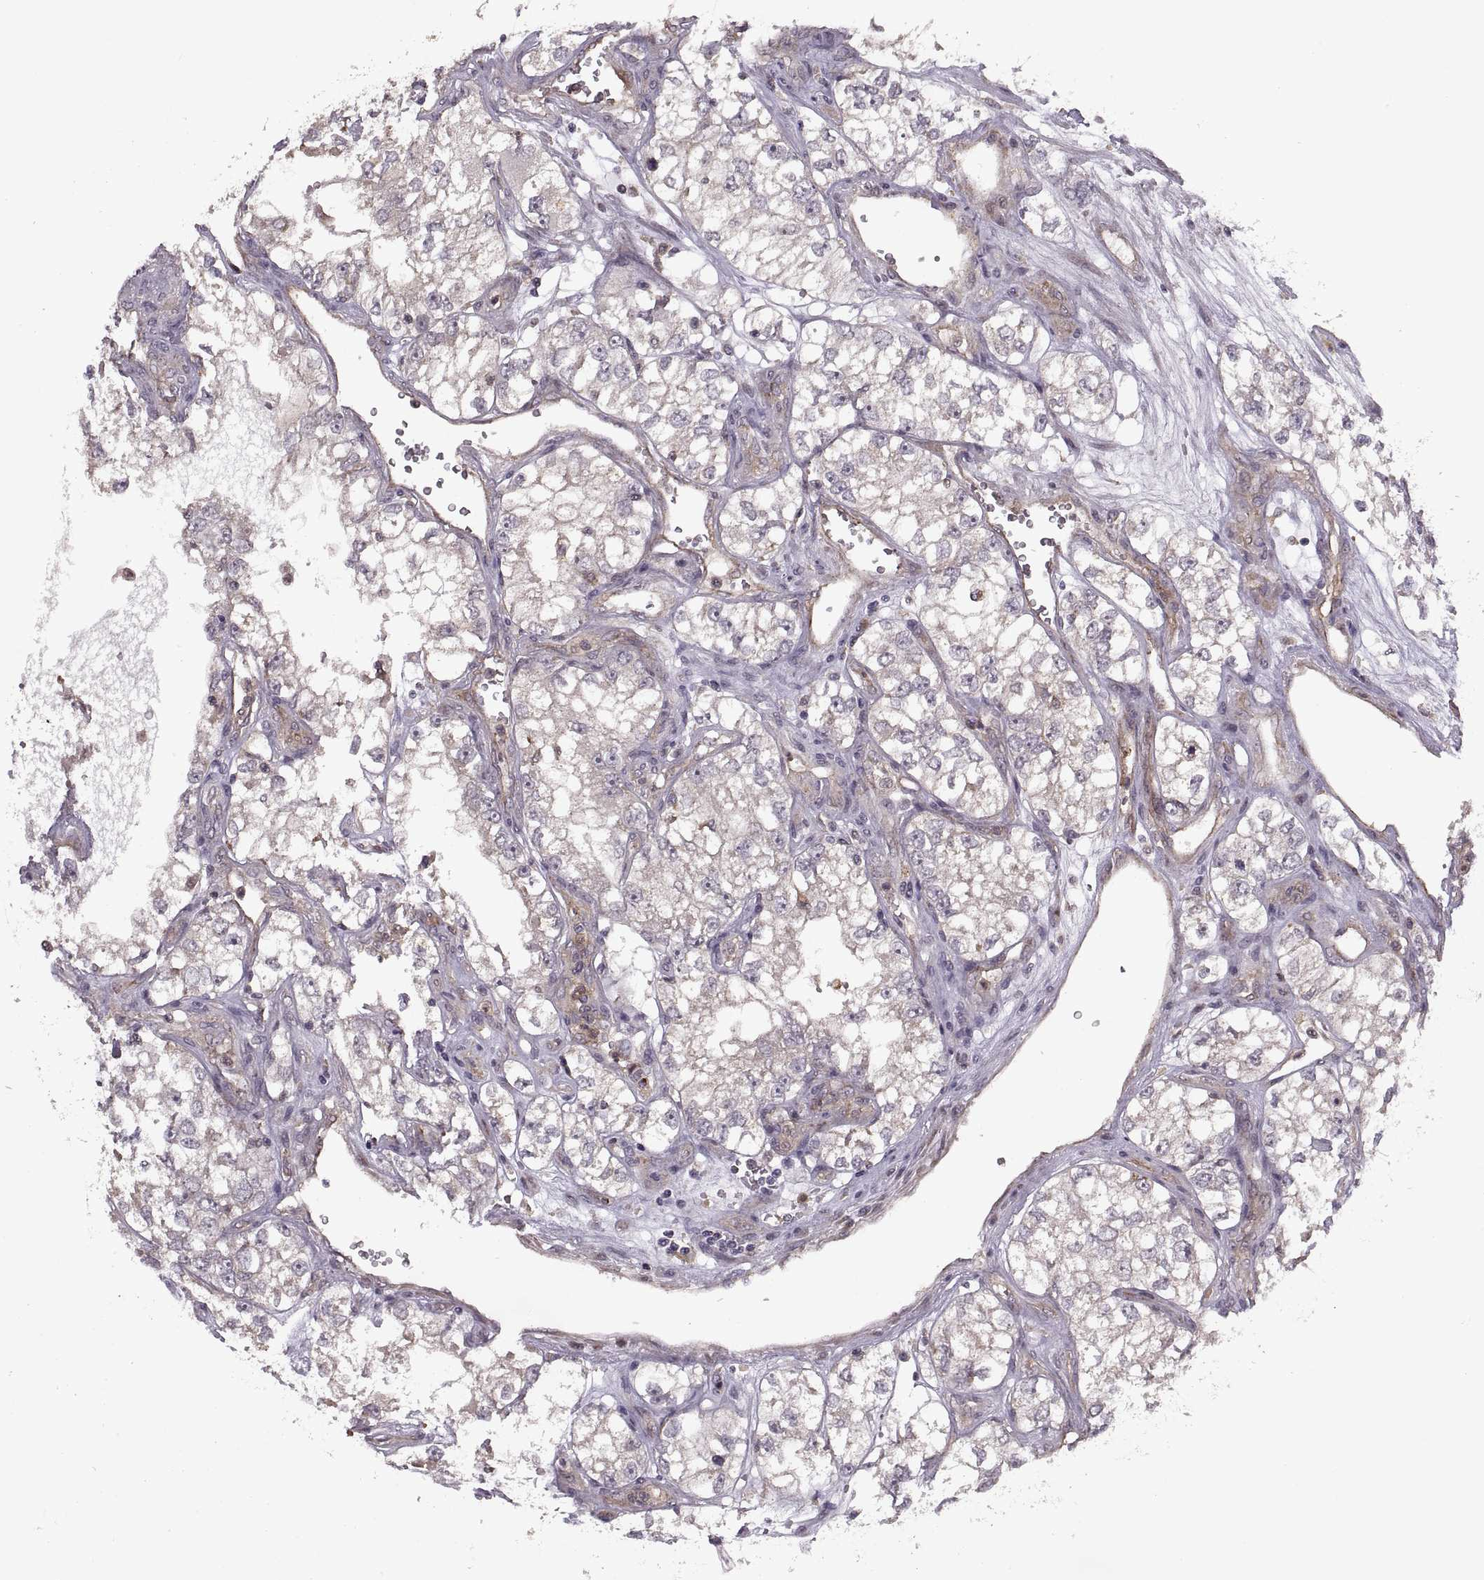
{"staining": {"intensity": "negative", "quantity": "none", "location": "none"}, "tissue": "renal cancer", "cell_type": "Tumor cells", "image_type": "cancer", "snomed": [{"axis": "morphology", "description": "Adenocarcinoma, NOS"}, {"axis": "topography", "description": "Kidney"}], "caption": "Renal adenocarcinoma stained for a protein using IHC exhibits no staining tumor cells.", "gene": "PIERCE1", "patient": {"sex": "female", "age": 59}}